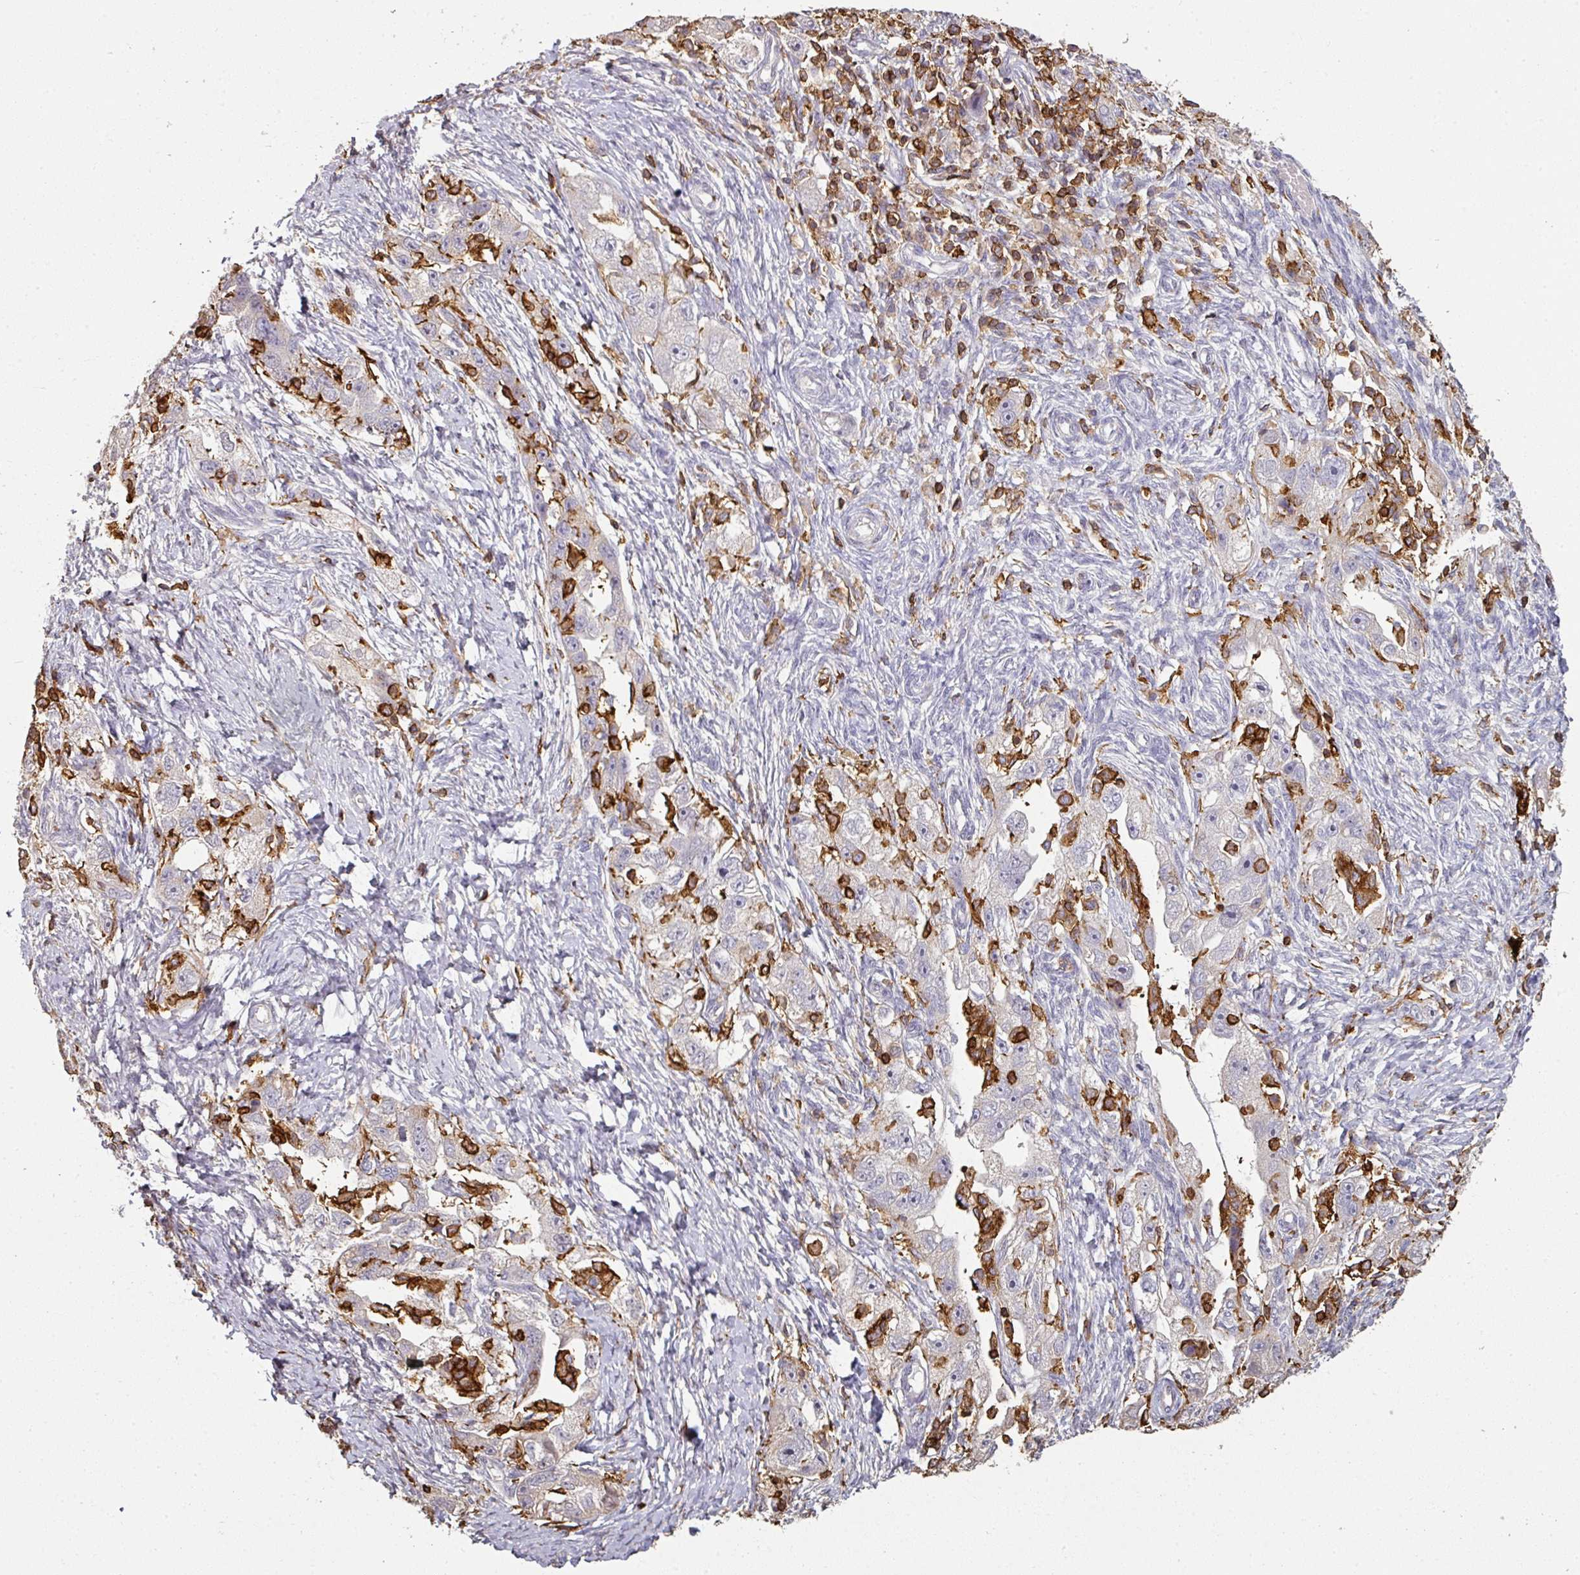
{"staining": {"intensity": "negative", "quantity": "none", "location": "none"}, "tissue": "ovarian cancer", "cell_type": "Tumor cells", "image_type": "cancer", "snomed": [{"axis": "morphology", "description": "Carcinoma, NOS"}, {"axis": "morphology", "description": "Cystadenocarcinoma, serous, NOS"}, {"axis": "topography", "description": "Ovary"}], "caption": "Immunohistochemical staining of human ovarian carcinoma reveals no significant positivity in tumor cells.", "gene": "OLFML2B", "patient": {"sex": "female", "age": 69}}